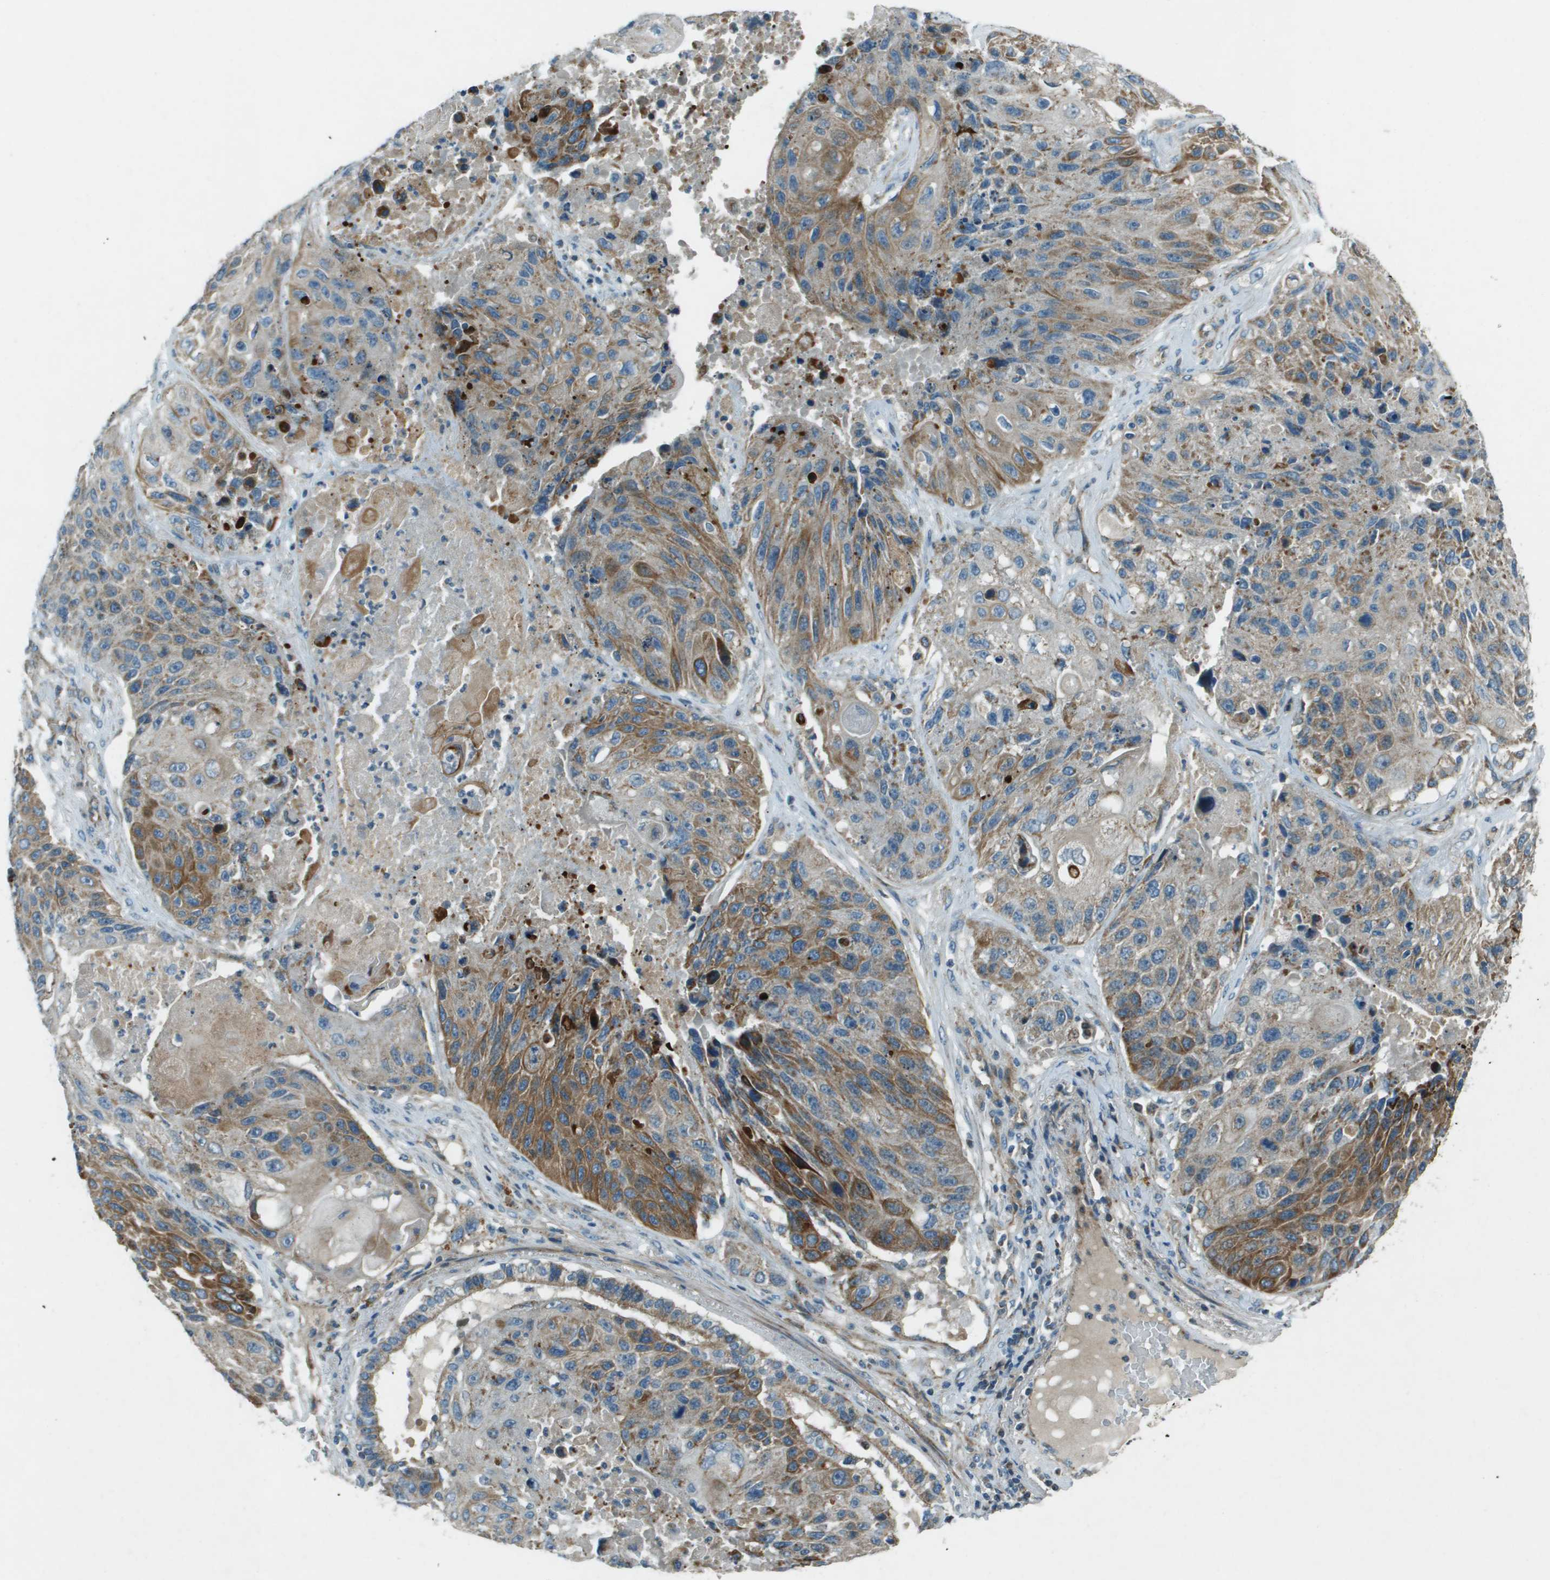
{"staining": {"intensity": "moderate", "quantity": ">75%", "location": "cytoplasmic/membranous"}, "tissue": "lung cancer", "cell_type": "Tumor cells", "image_type": "cancer", "snomed": [{"axis": "morphology", "description": "Squamous cell carcinoma, NOS"}, {"axis": "topography", "description": "Lung"}], "caption": "Human lung cancer (squamous cell carcinoma) stained with a protein marker reveals moderate staining in tumor cells.", "gene": "MIGA1", "patient": {"sex": "male", "age": 61}}